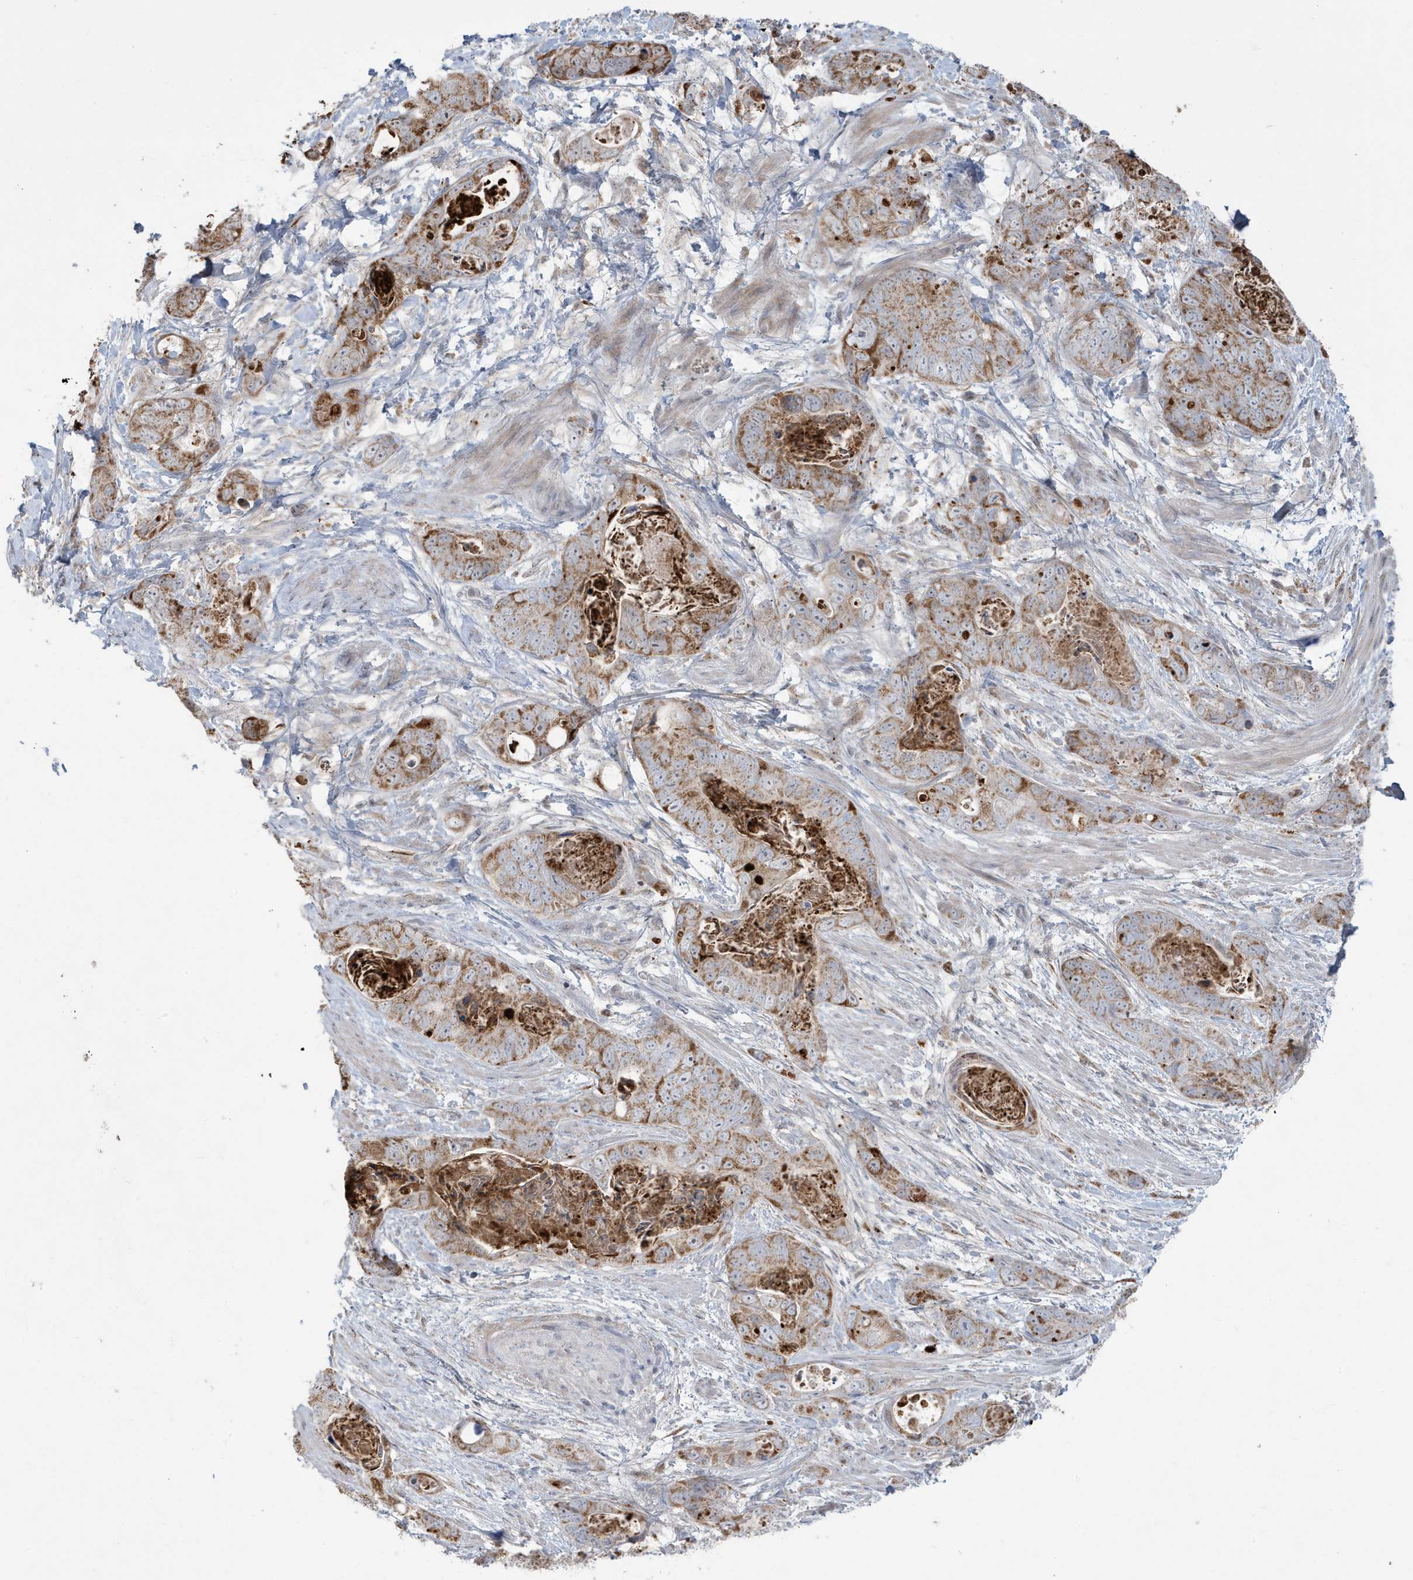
{"staining": {"intensity": "moderate", "quantity": ">75%", "location": "cytoplasmic/membranous"}, "tissue": "stomach cancer", "cell_type": "Tumor cells", "image_type": "cancer", "snomed": [{"axis": "morphology", "description": "Adenocarcinoma, NOS"}, {"axis": "topography", "description": "Stomach"}], "caption": "The photomicrograph displays staining of adenocarcinoma (stomach), revealing moderate cytoplasmic/membranous protein staining (brown color) within tumor cells.", "gene": "FNDC1", "patient": {"sex": "female", "age": 89}}